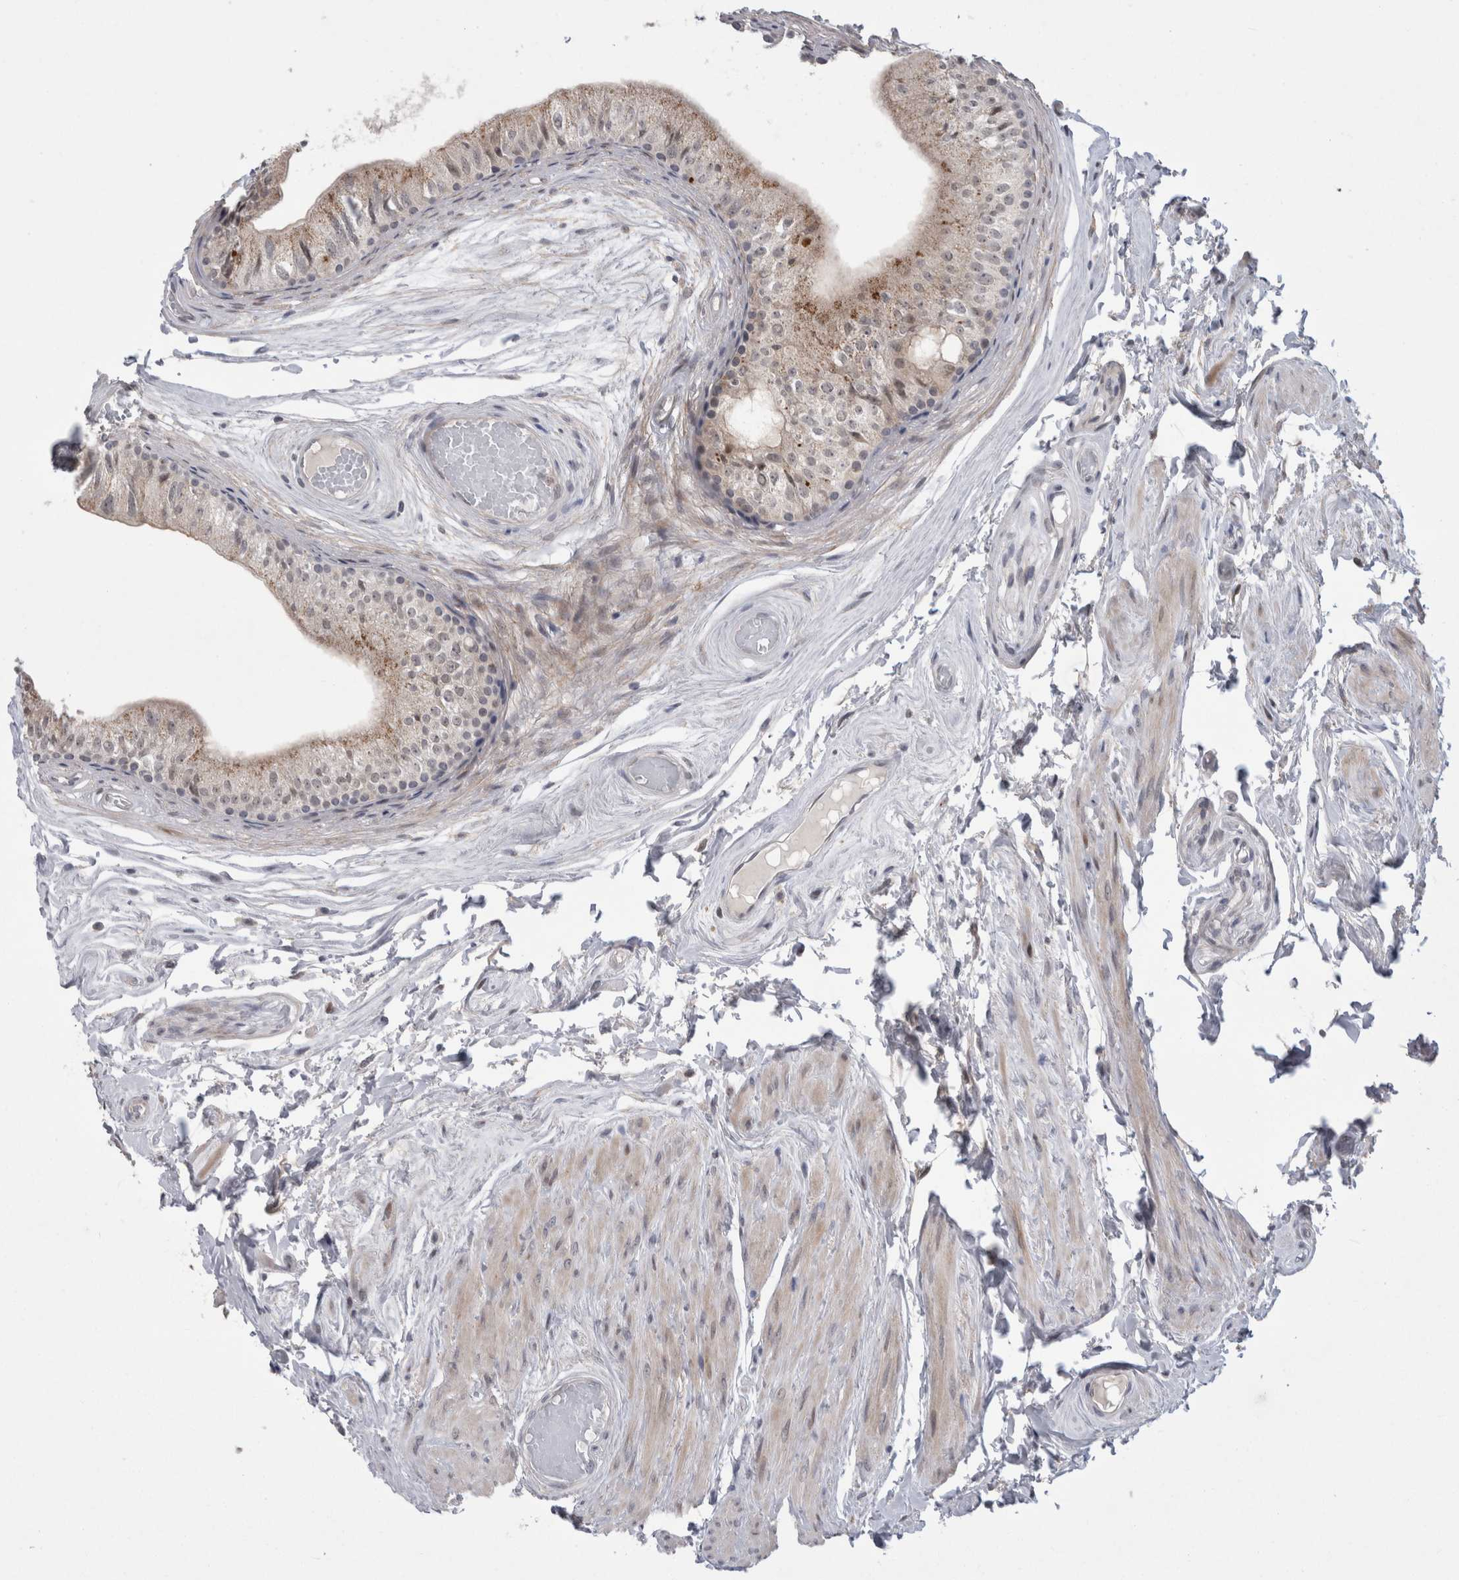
{"staining": {"intensity": "weak", "quantity": "<25%", "location": "cytoplasmic/membranous"}, "tissue": "epididymis", "cell_type": "Glandular cells", "image_type": "normal", "snomed": [{"axis": "morphology", "description": "Normal tissue, NOS"}, {"axis": "topography", "description": "Epididymis"}], "caption": "Immunohistochemistry of normal human epididymis reveals no positivity in glandular cells.", "gene": "MTBP", "patient": {"sex": "male", "age": 79}}